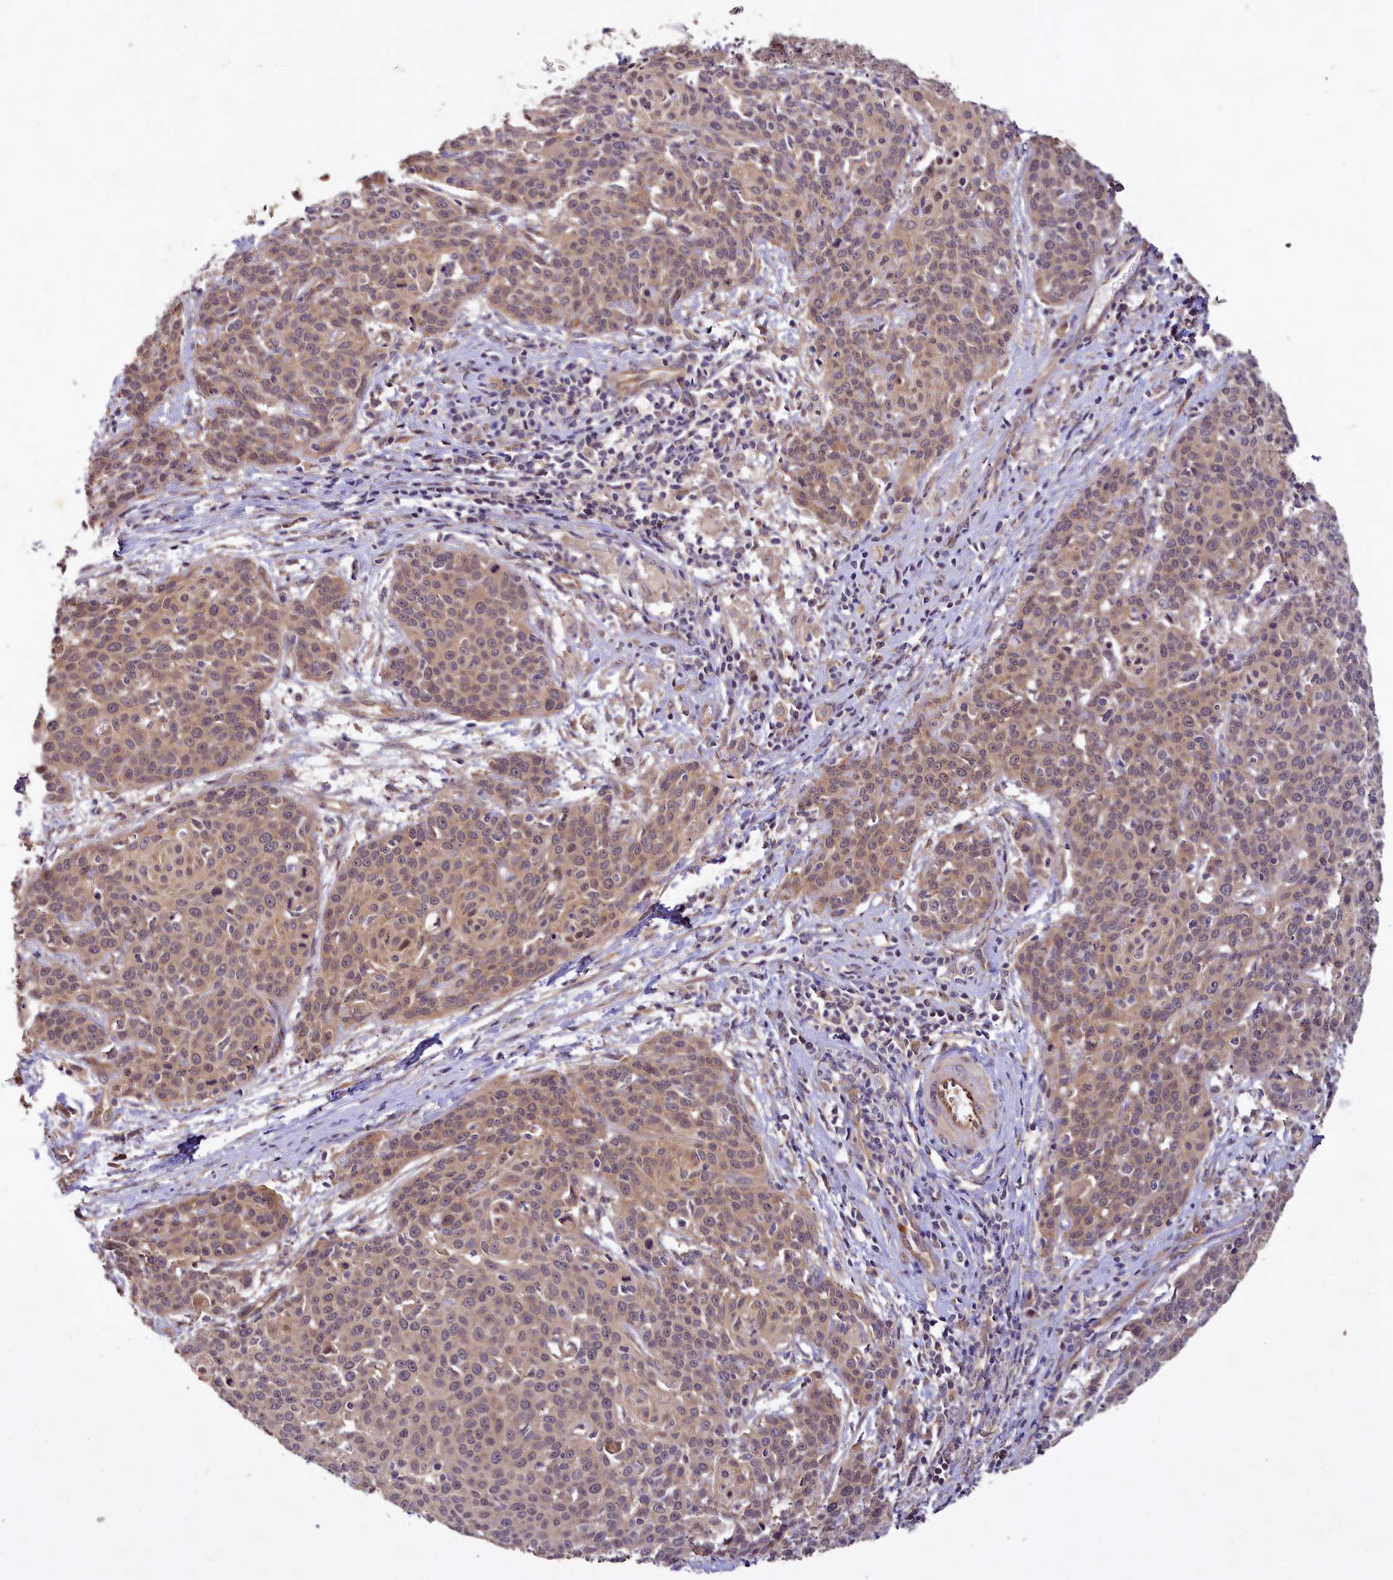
{"staining": {"intensity": "weak", "quantity": ">75%", "location": "cytoplasmic/membranous"}, "tissue": "cervical cancer", "cell_type": "Tumor cells", "image_type": "cancer", "snomed": [{"axis": "morphology", "description": "Squamous cell carcinoma, NOS"}, {"axis": "topography", "description": "Cervix"}], "caption": "Protein positivity by IHC exhibits weak cytoplasmic/membranous expression in about >75% of tumor cells in cervical cancer.", "gene": "PKN2", "patient": {"sex": "female", "age": 38}}